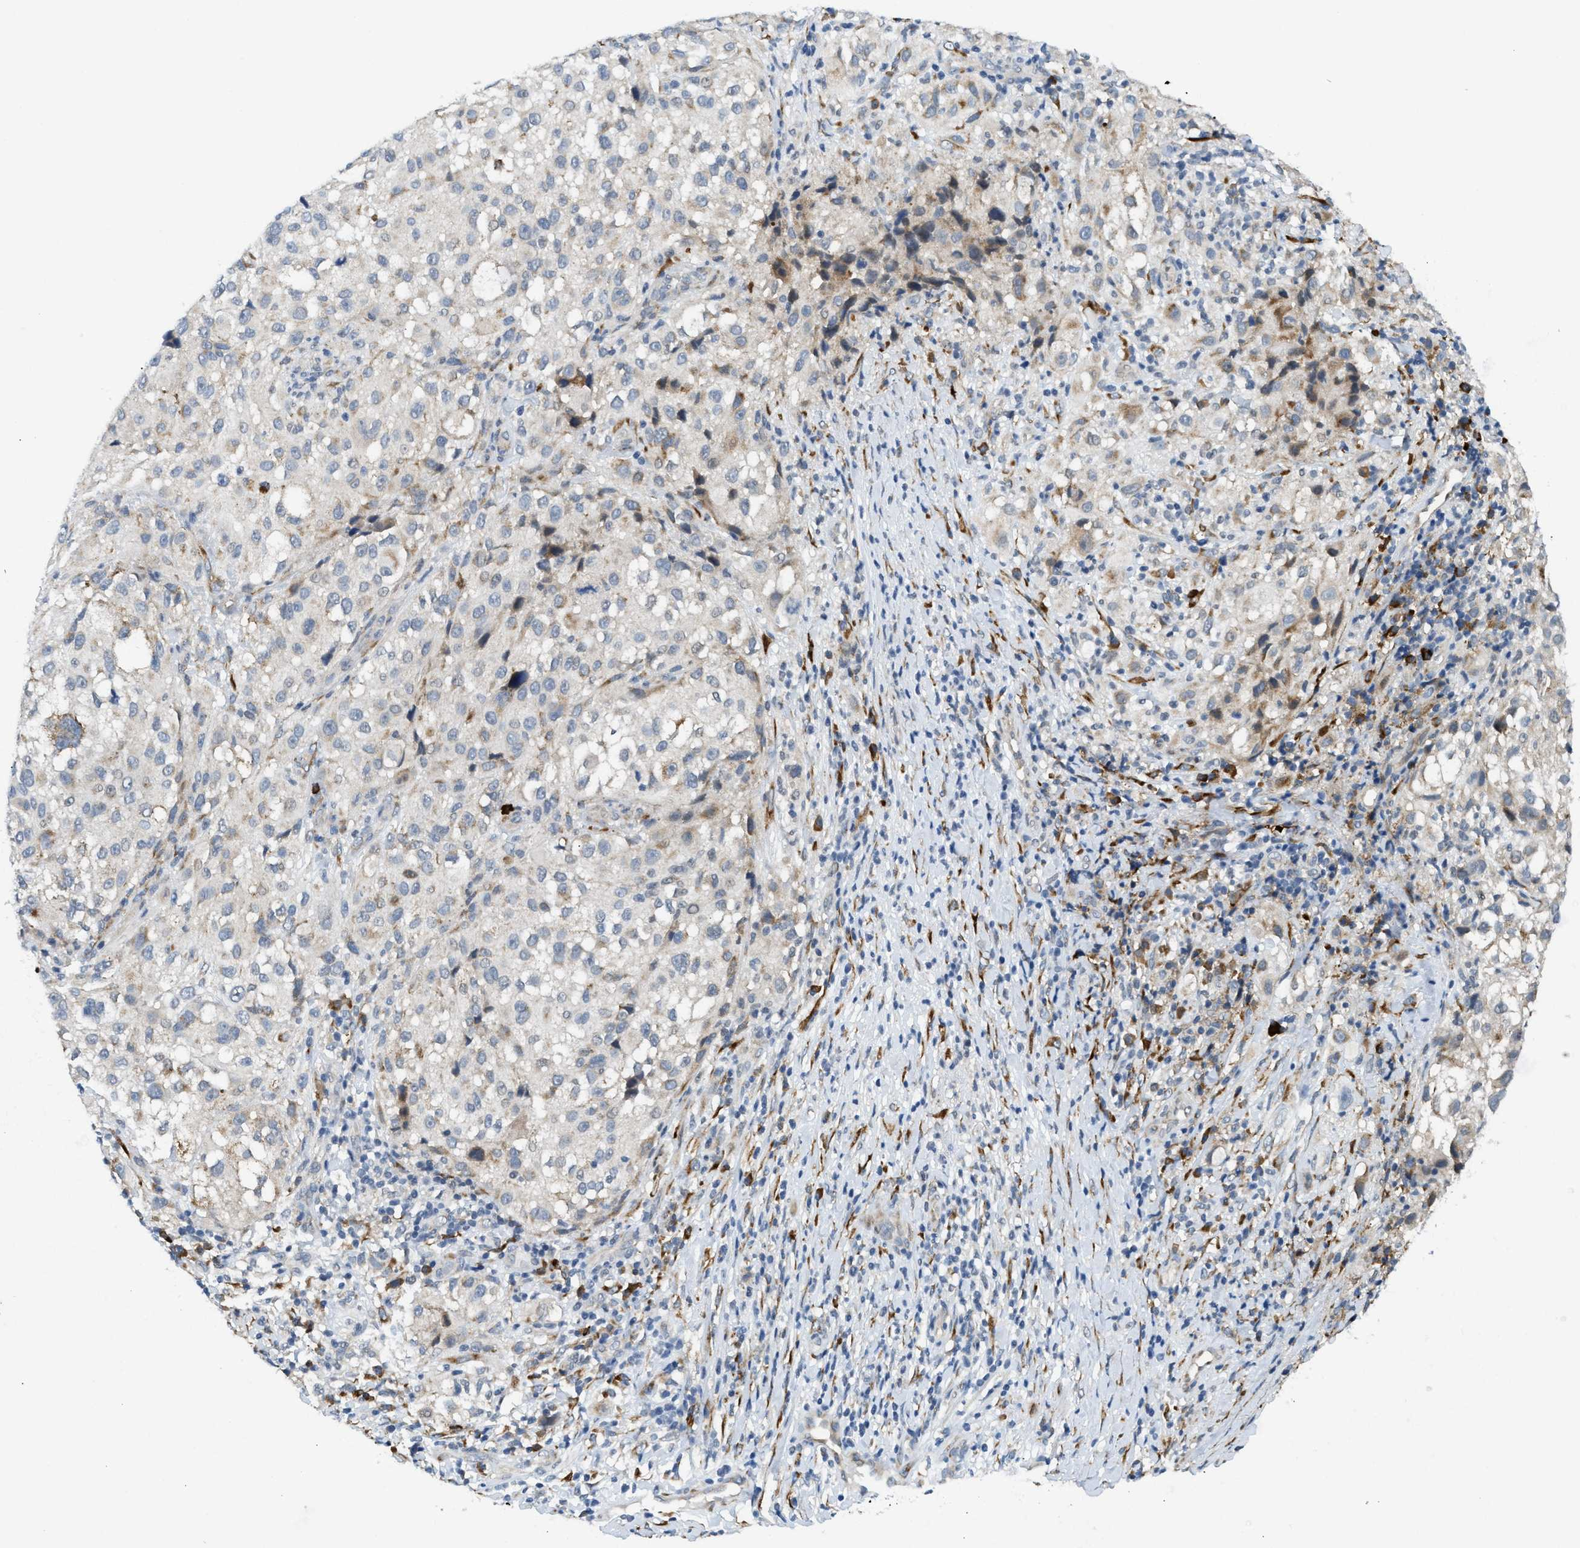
{"staining": {"intensity": "weak", "quantity": "<25%", "location": "cytoplasmic/membranous"}, "tissue": "melanoma", "cell_type": "Tumor cells", "image_type": "cancer", "snomed": [{"axis": "morphology", "description": "Necrosis, NOS"}, {"axis": "morphology", "description": "Malignant melanoma, NOS"}, {"axis": "topography", "description": "Skin"}], "caption": "A micrograph of melanoma stained for a protein displays no brown staining in tumor cells.", "gene": "KCNC2", "patient": {"sex": "female", "age": 87}}